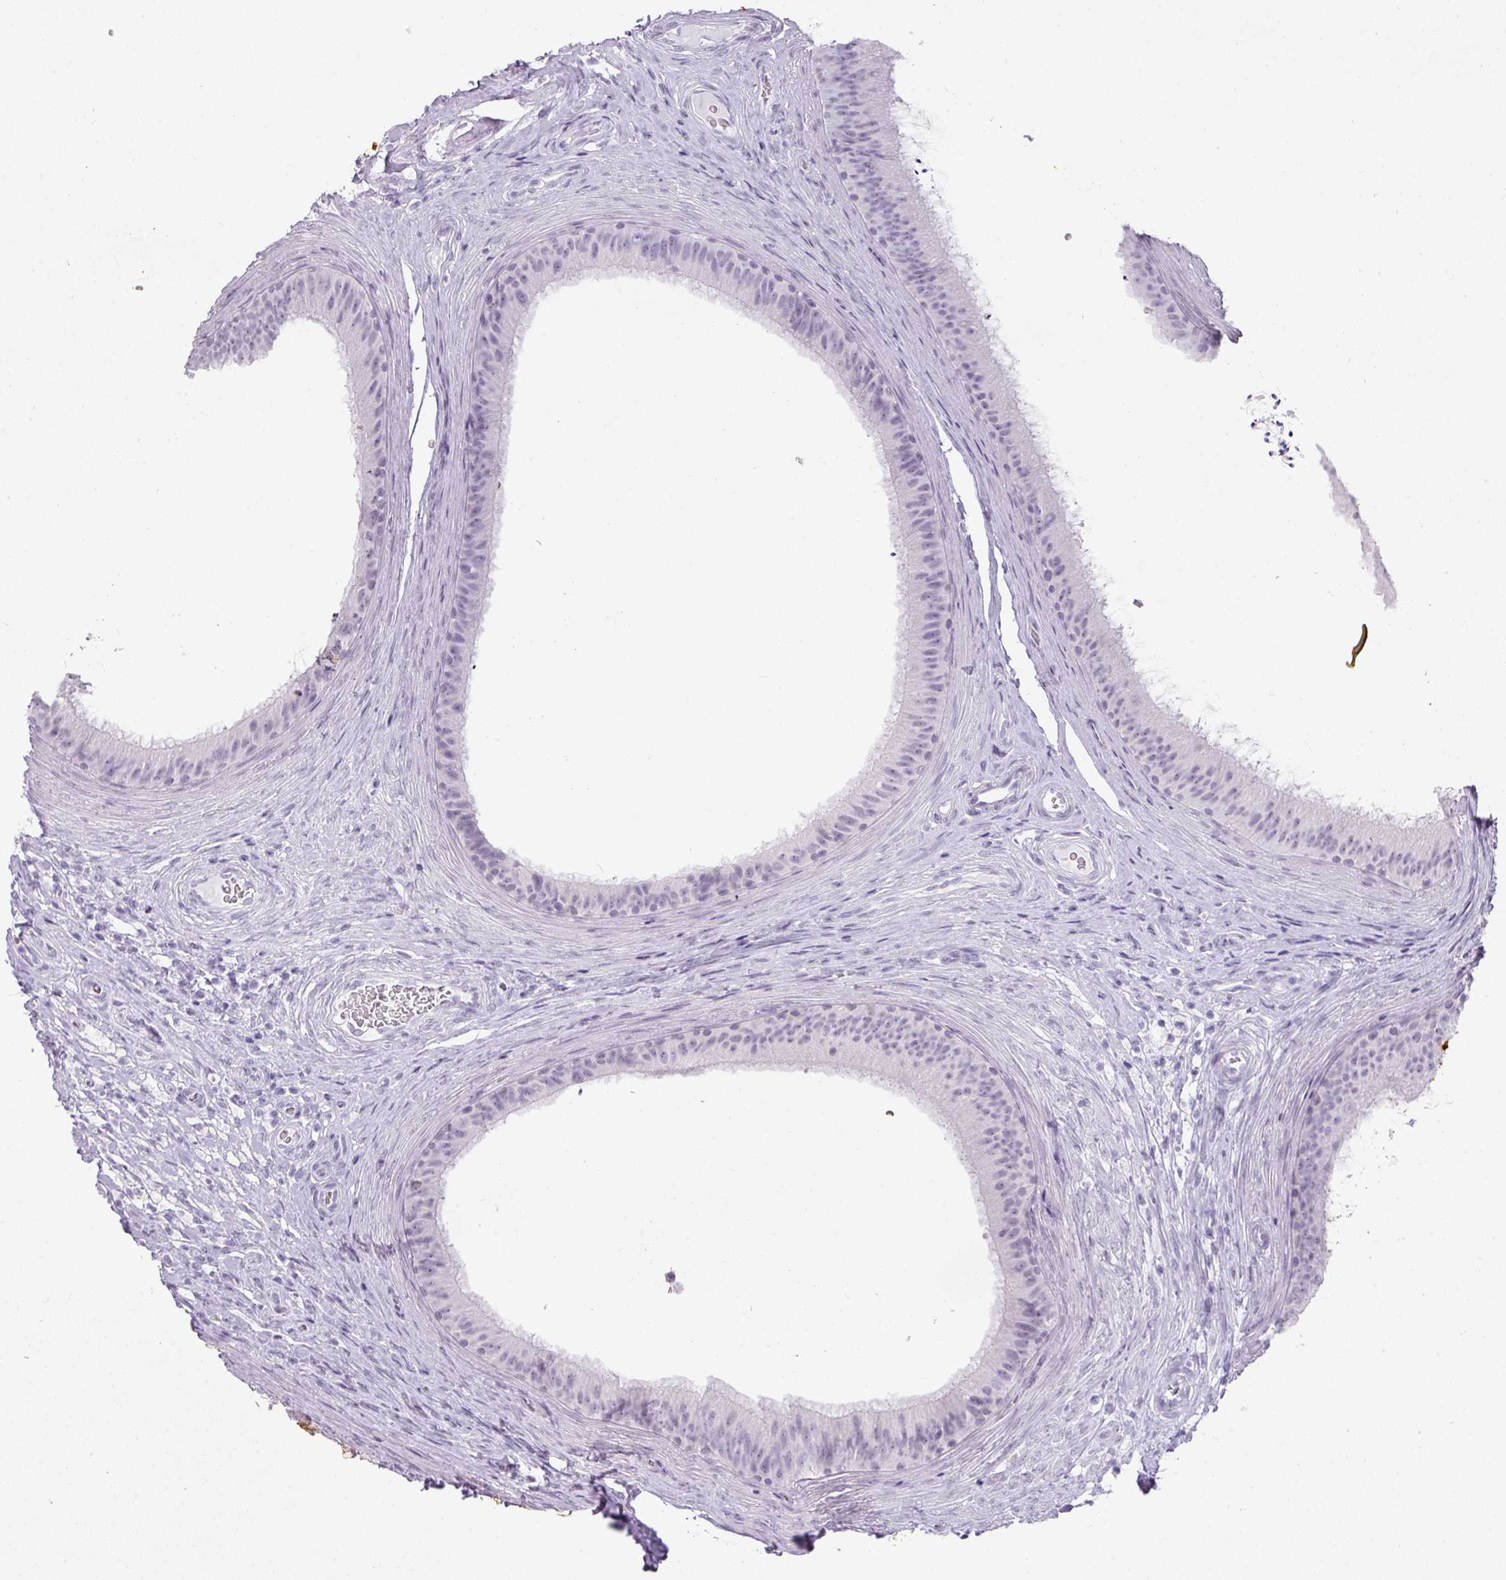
{"staining": {"intensity": "negative", "quantity": "none", "location": "none"}, "tissue": "epididymis", "cell_type": "Glandular cells", "image_type": "normal", "snomed": [{"axis": "morphology", "description": "Normal tissue, NOS"}, {"axis": "topography", "description": "Testis"}, {"axis": "topography", "description": "Epididymis"}], "caption": "This histopathology image is of unremarkable epididymis stained with immunohistochemistry (IHC) to label a protein in brown with the nuclei are counter-stained blue. There is no positivity in glandular cells.", "gene": "RBMY1A1", "patient": {"sex": "male", "age": 41}}